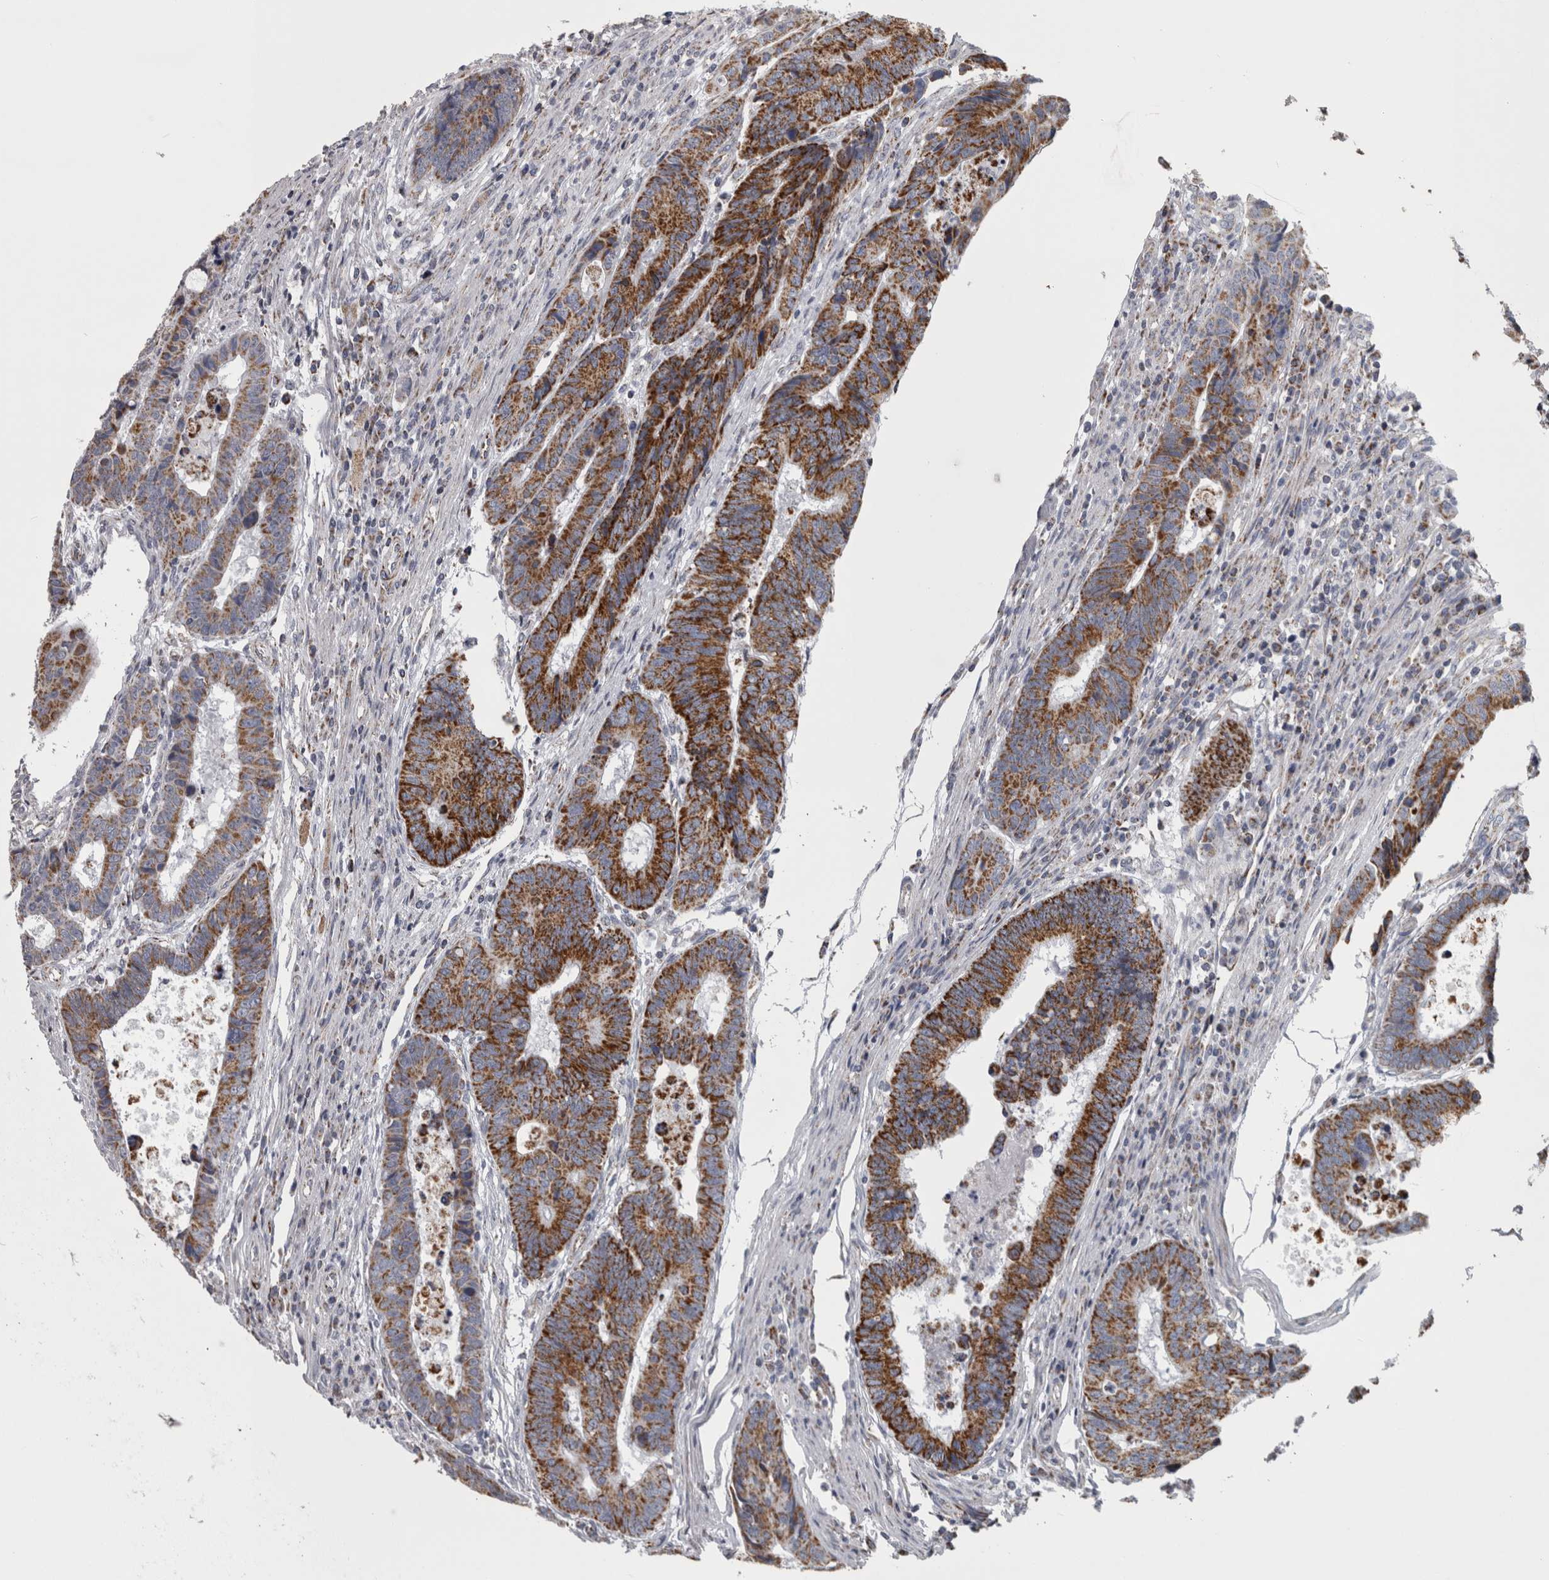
{"staining": {"intensity": "strong", "quantity": "25%-75%", "location": "cytoplasmic/membranous"}, "tissue": "colorectal cancer", "cell_type": "Tumor cells", "image_type": "cancer", "snomed": [{"axis": "morphology", "description": "Adenocarcinoma, NOS"}, {"axis": "topography", "description": "Rectum"}], "caption": "Immunohistochemical staining of human colorectal cancer shows high levels of strong cytoplasmic/membranous protein staining in approximately 25%-75% of tumor cells.", "gene": "DBT", "patient": {"sex": "male", "age": 84}}